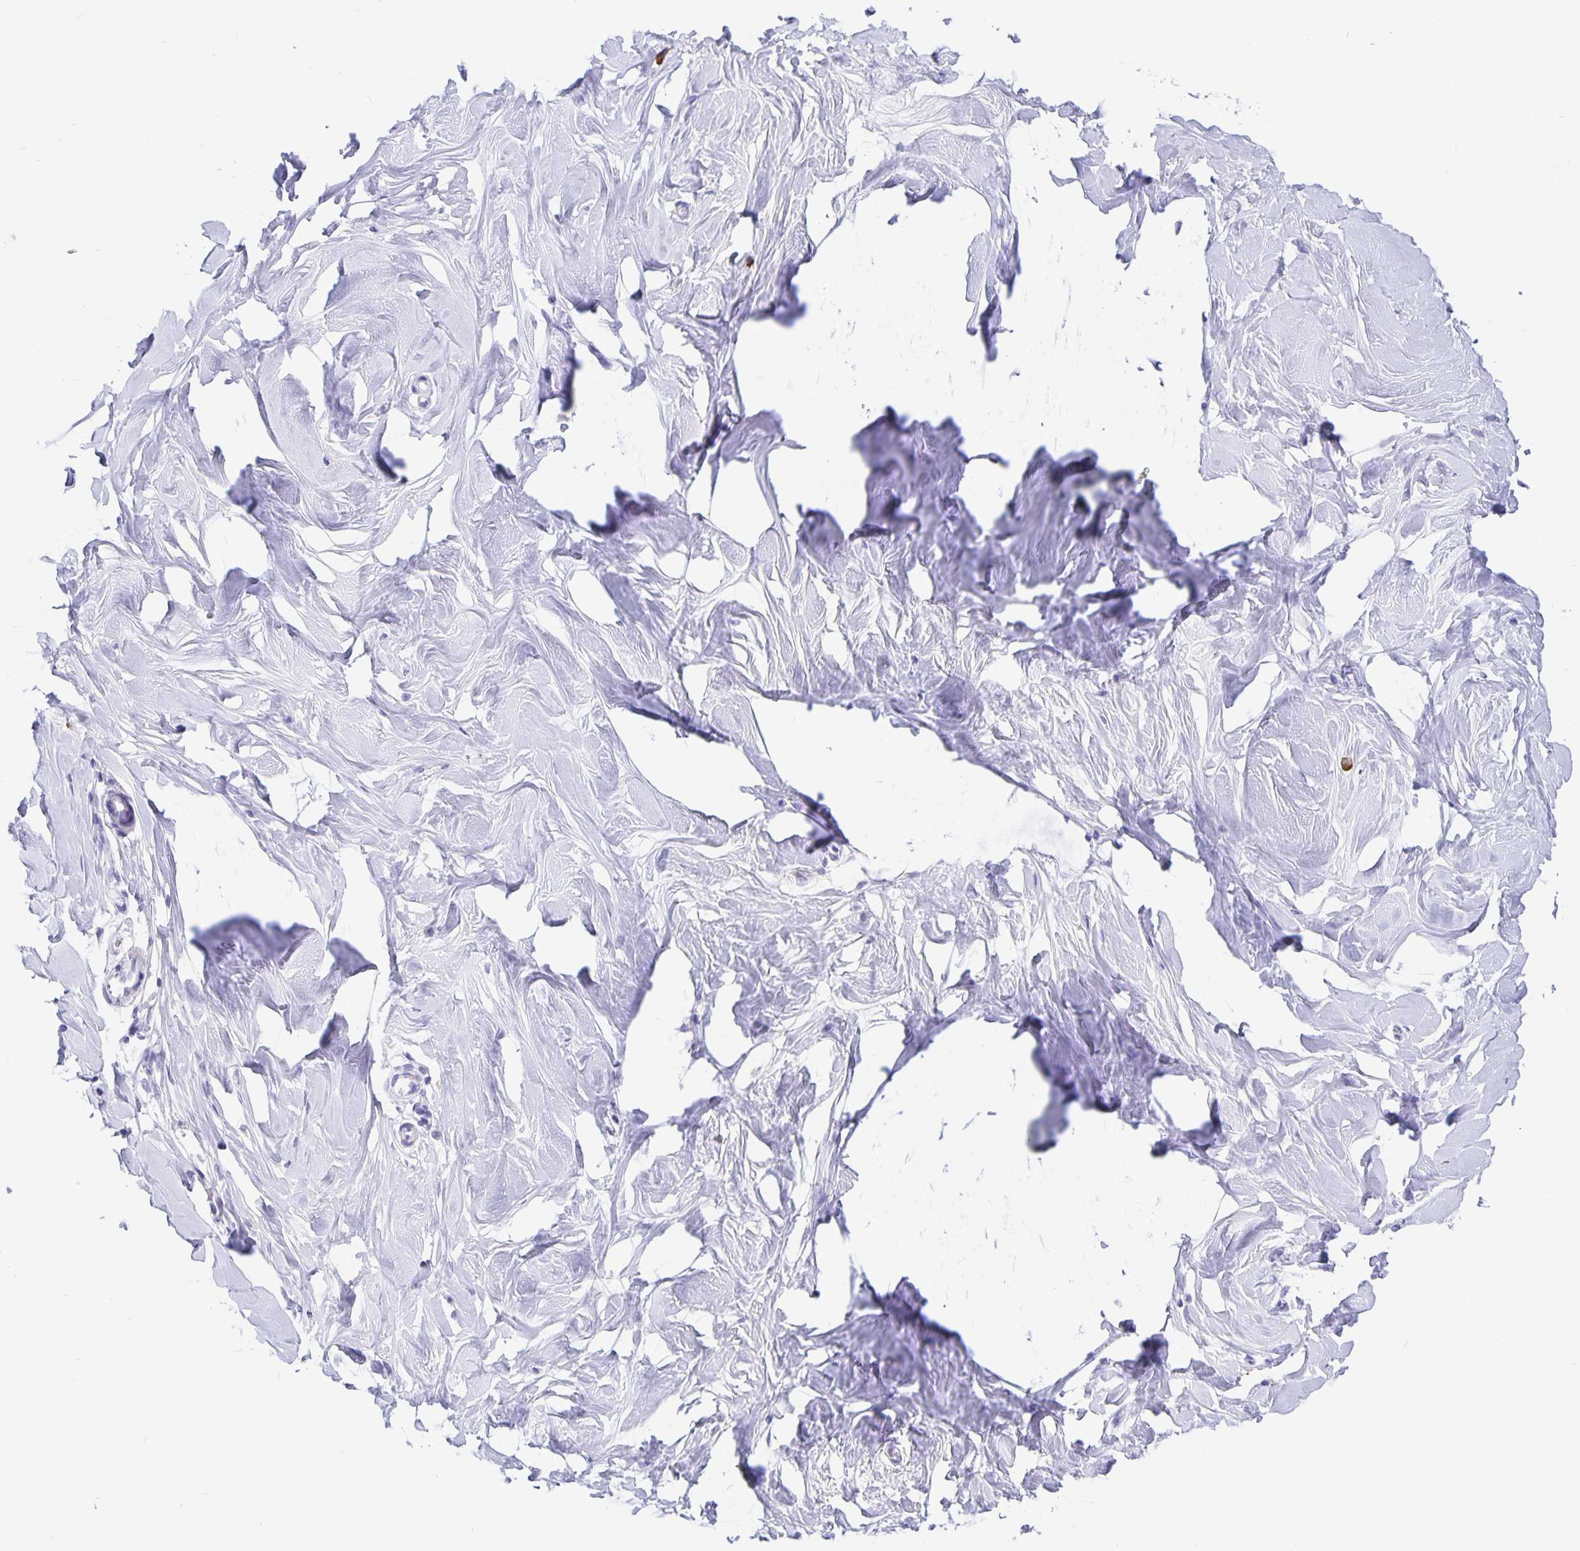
{"staining": {"intensity": "negative", "quantity": "none", "location": "none"}, "tissue": "breast", "cell_type": "Adipocytes", "image_type": "normal", "snomed": [{"axis": "morphology", "description": "Normal tissue, NOS"}, {"axis": "topography", "description": "Breast"}], "caption": "IHC image of normal breast: human breast stained with DAB (3,3'-diaminobenzidine) reveals no significant protein positivity in adipocytes.", "gene": "ERMN", "patient": {"sex": "female", "age": 27}}